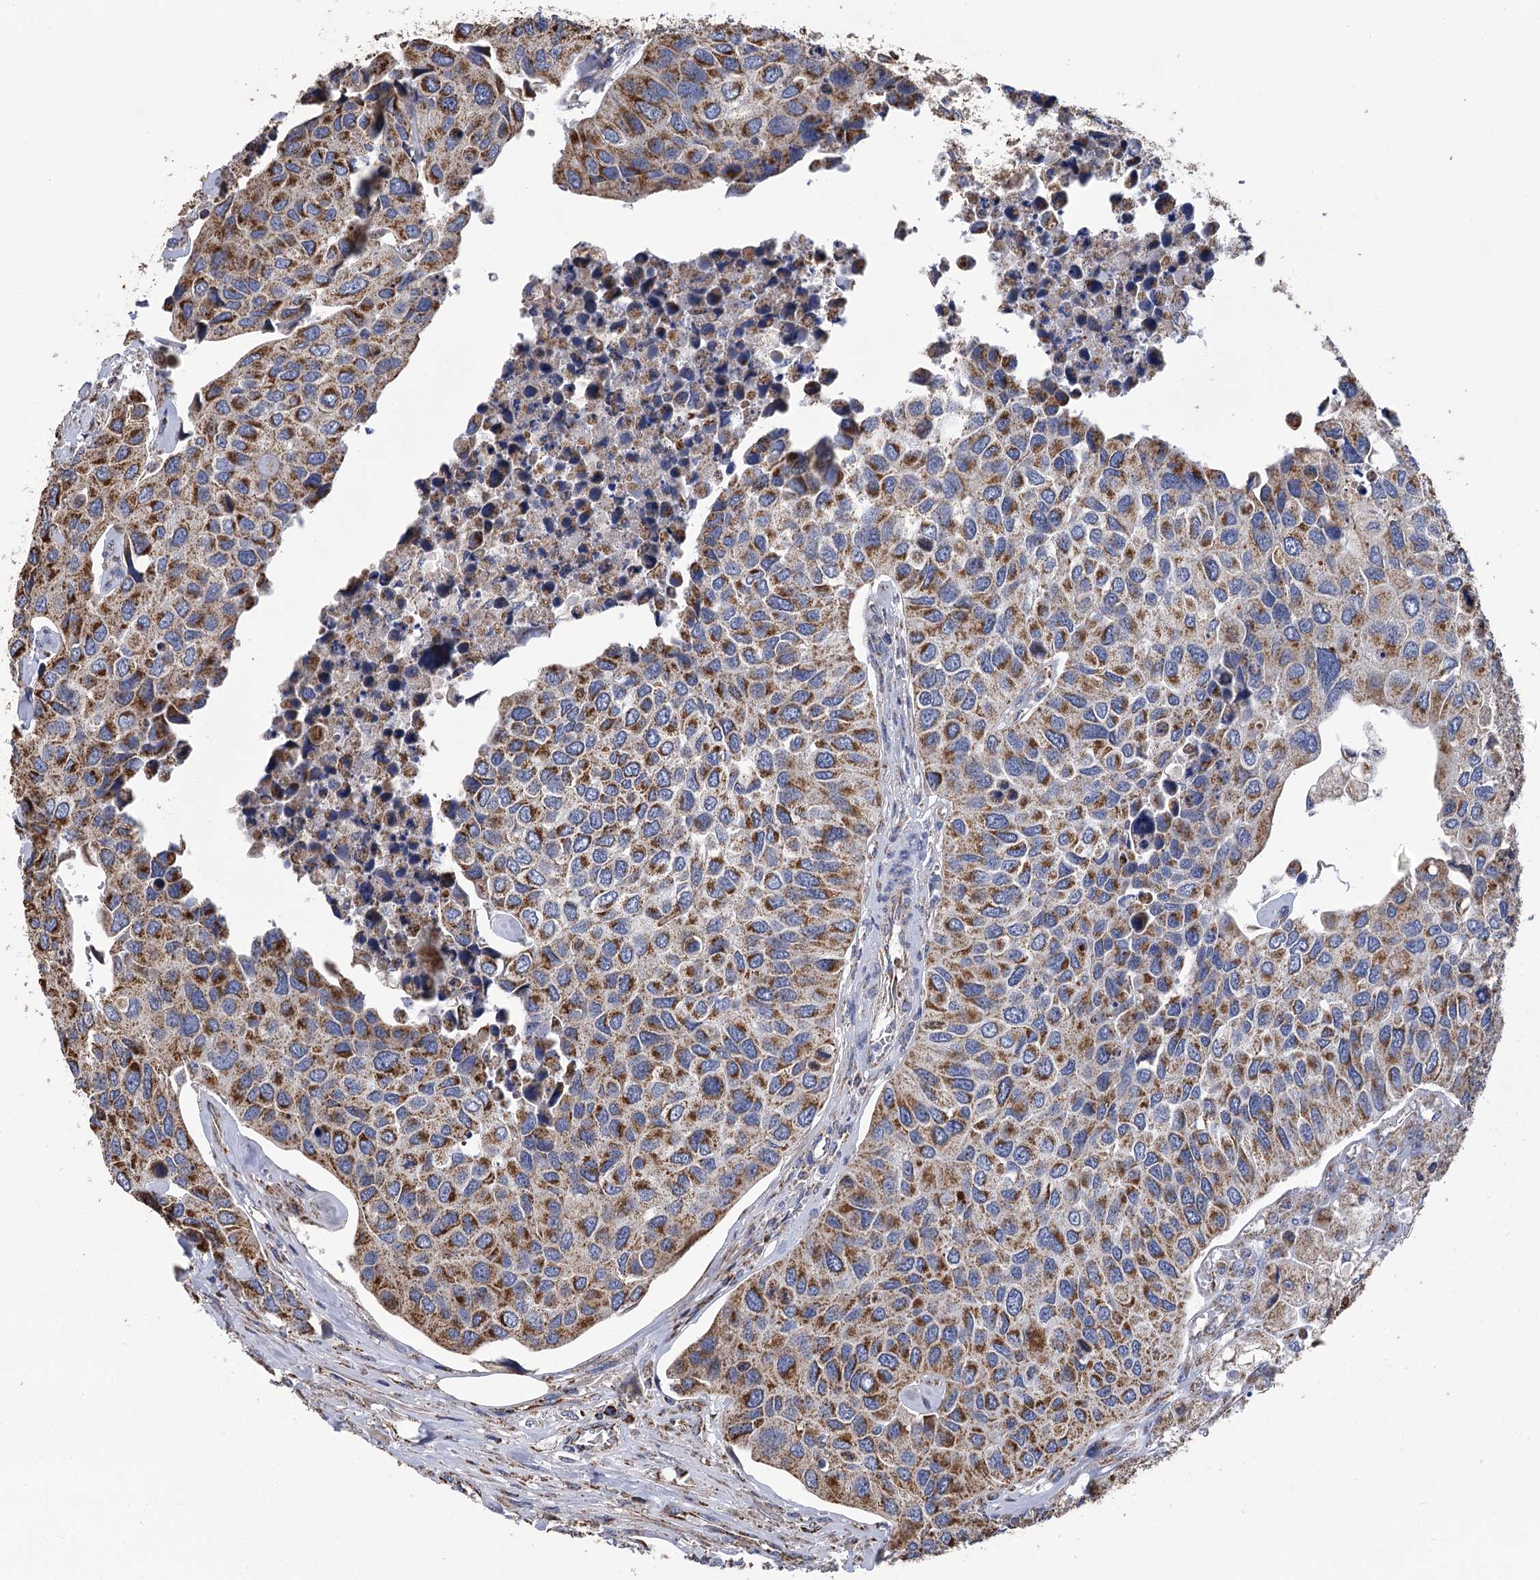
{"staining": {"intensity": "strong", "quantity": ">75%", "location": "cytoplasmic/membranous"}, "tissue": "urothelial cancer", "cell_type": "Tumor cells", "image_type": "cancer", "snomed": [{"axis": "morphology", "description": "Urothelial carcinoma, High grade"}, {"axis": "topography", "description": "Urinary bladder"}], "caption": "Approximately >75% of tumor cells in human urothelial carcinoma (high-grade) exhibit strong cytoplasmic/membranous protein expression as visualized by brown immunohistochemical staining.", "gene": "CCDC73", "patient": {"sex": "male", "age": 74}}